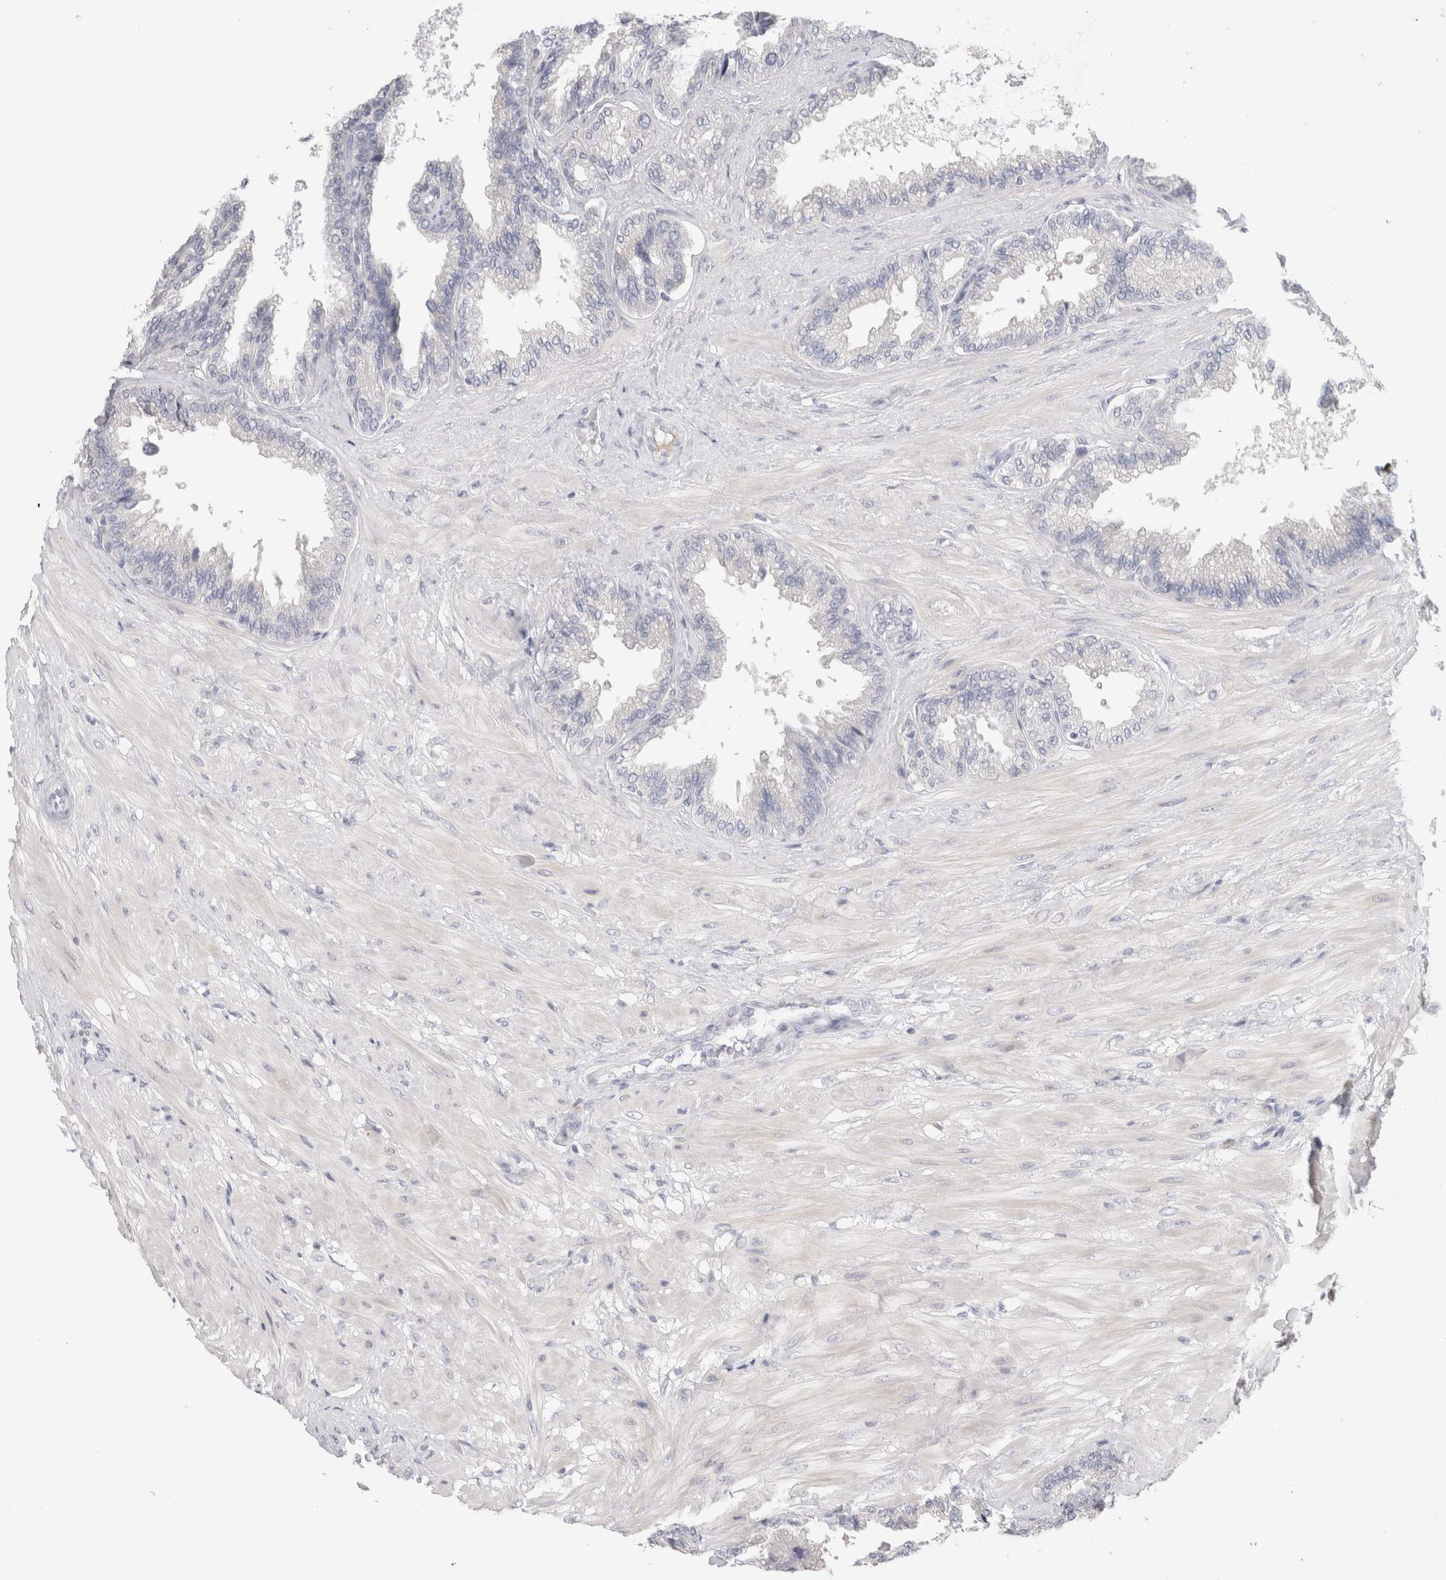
{"staining": {"intensity": "negative", "quantity": "none", "location": "none"}, "tissue": "seminal vesicle", "cell_type": "Glandular cells", "image_type": "normal", "snomed": [{"axis": "morphology", "description": "Normal tissue, NOS"}, {"axis": "topography", "description": "Seminal veicle"}], "caption": "IHC histopathology image of unremarkable seminal vesicle stained for a protein (brown), which reveals no positivity in glandular cells. (DAB (3,3'-diaminobenzidine) immunohistochemistry (IHC) visualized using brightfield microscopy, high magnification).", "gene": "STK31", "patient": {"sex": "male", "age": 46}}